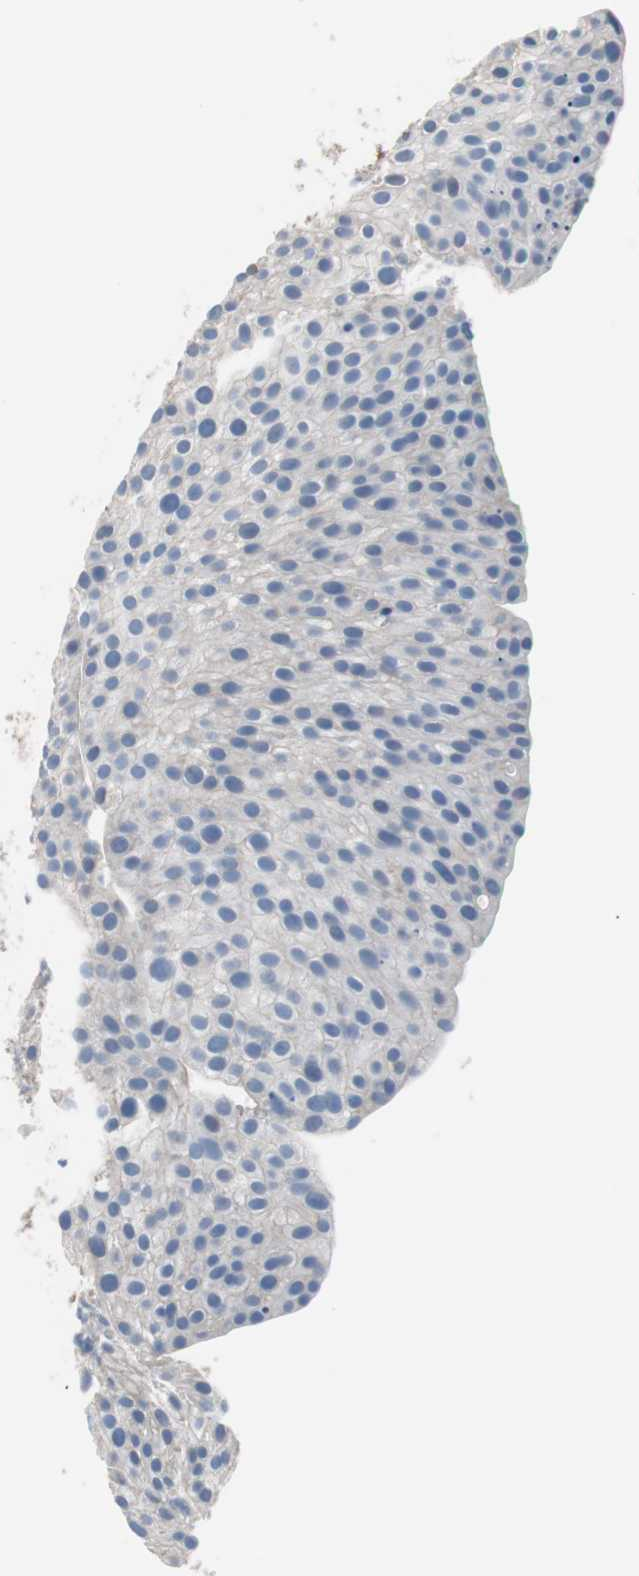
{"staining": {"intensity": "negative", "quantity": "none", "location": "none"}, "tissue": "urothelial cancer", "cell_type": "Tumor cells", "image_type": "cancer", "snomed": [{"axis": "morphology", "description": "Urothelial carcinoma, Low grade"}, {"axis": "topography", "description": "Smooth muscle"}, {"axis": "topography", "description": "Urinary bladder"}], "caption": "Tumor cells show no significant protein positivity in urothelial cancer. (Immunohistochemistry, brightfield microscopy, high magnification).", "gene": "CD81", "patient": {"sex": "male", "age": 60}}